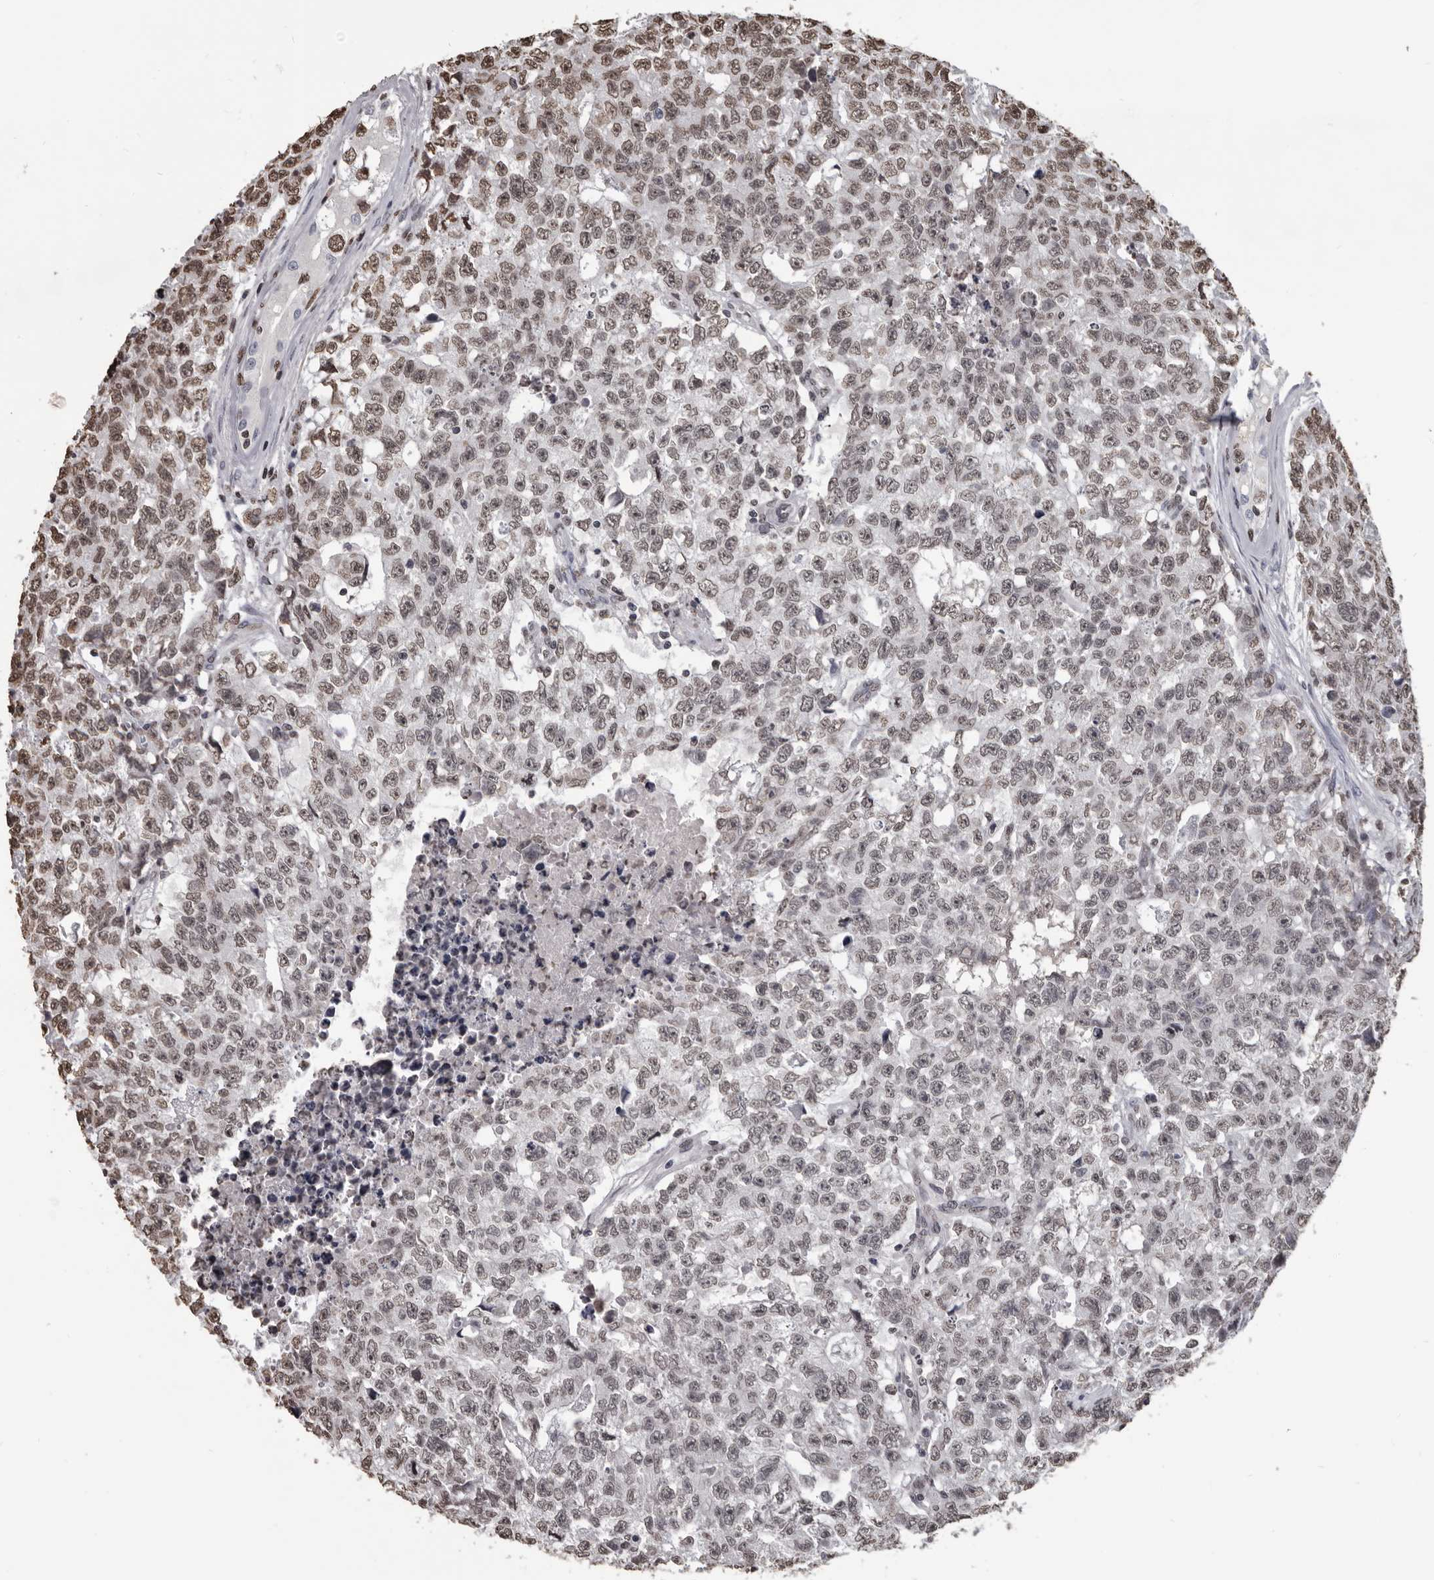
{"staining": {"intensity": "moderate", "quantity": ">75%", "location": "nuclear"}, "tissue": "testis cancer", "cell_type": "Tumor cells", "image_type": "cancer", "snomed": [{"axis": "morphology", "description": "Carcinoma, Embryonal, NOS"}, {"axis": "topography", "description": "Testis"}], "caption": "Immunohistochemical staining of testis cancer displays medium levels of moderate nuclear protein staining in approximately >75% of tumor cells. Nuclei are stained in blue.", "gene": "AHR", "patient": {"sex": "male", "age": 28}}